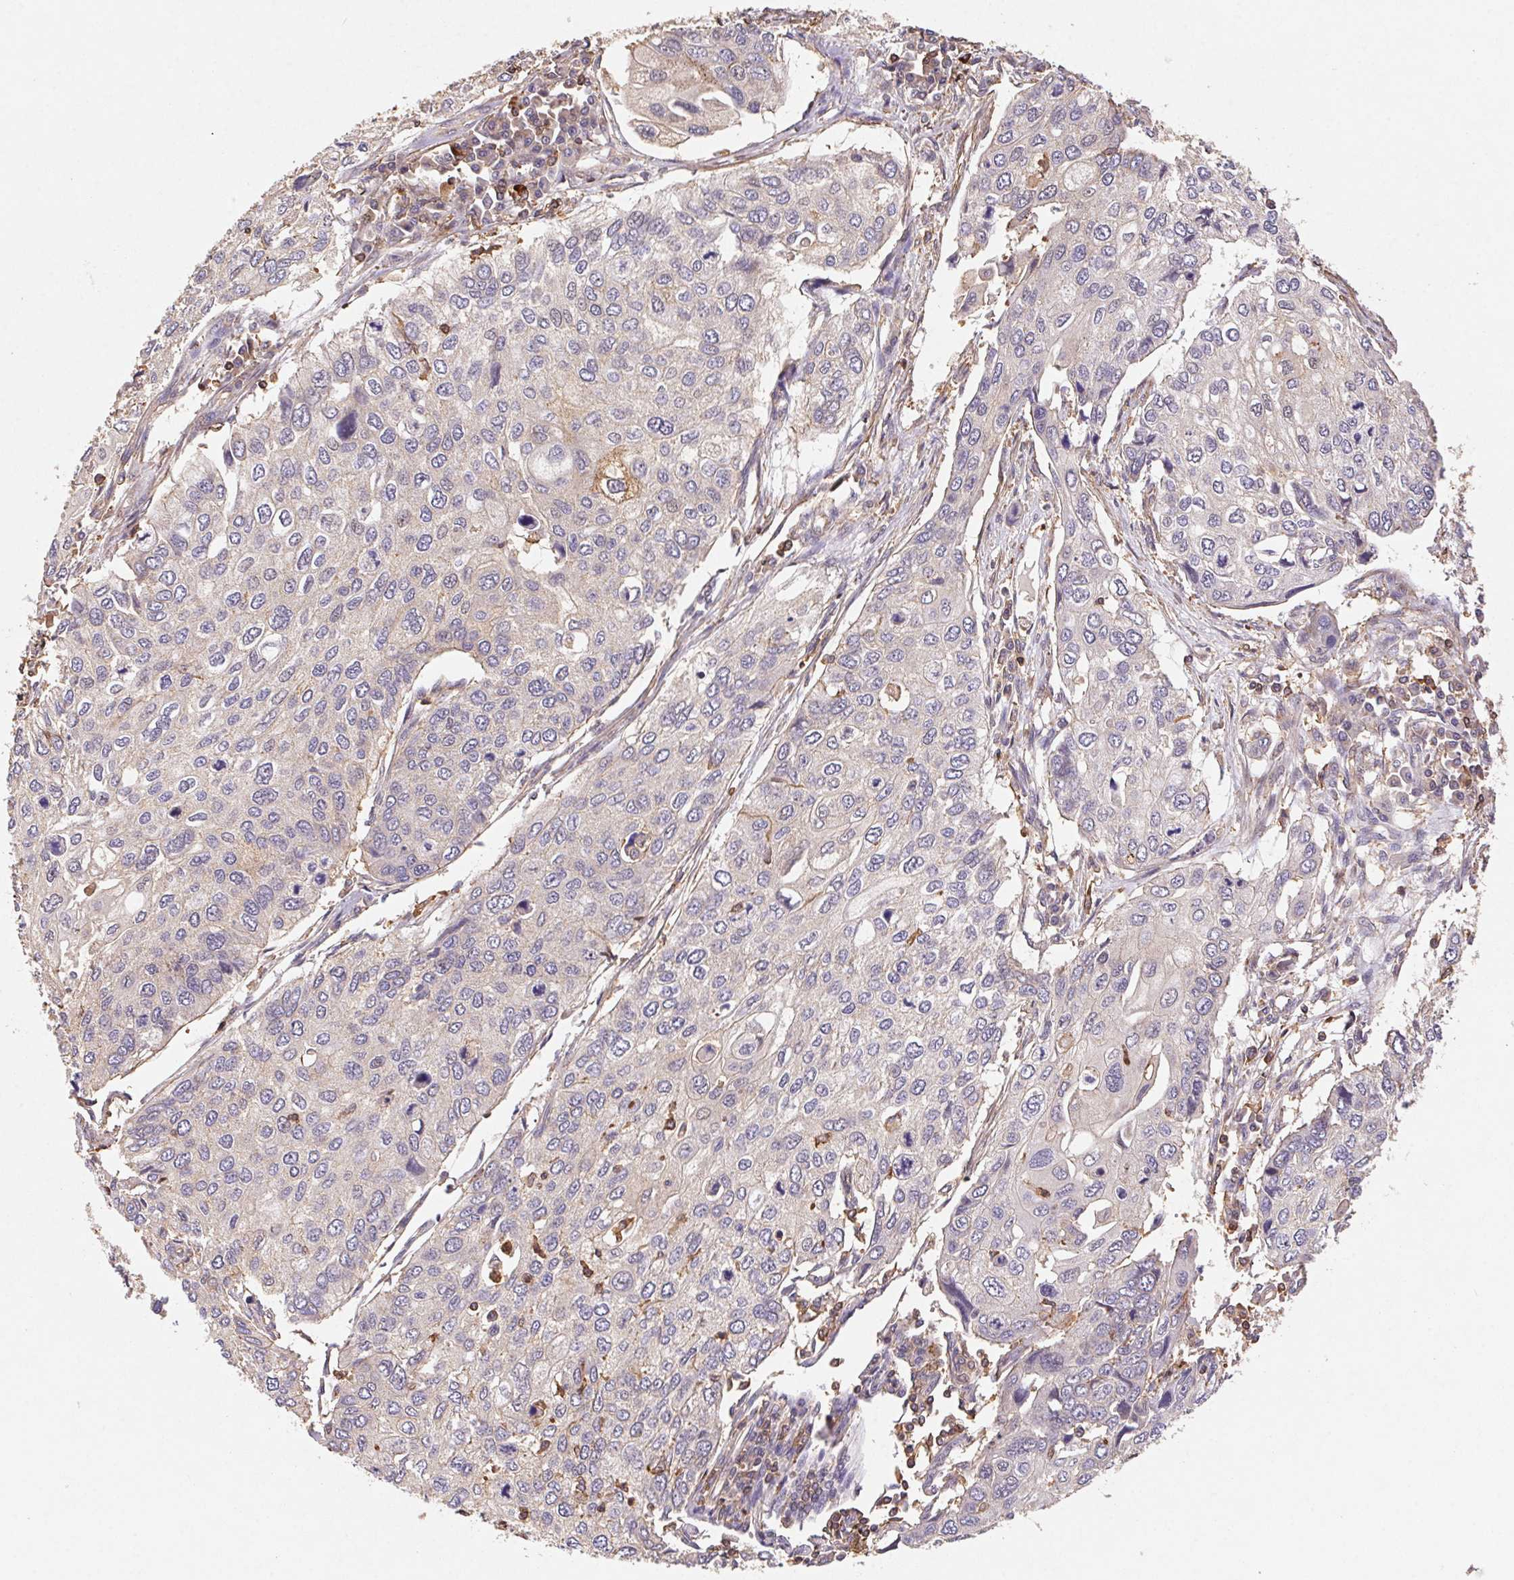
{"staining": {"intensity": "negative", "quantity": "none", "location": "none"}, "tissue": "lung cancer", "cell_type": "Tumor cells", "image_type": "cancer", "snomed": [{"axis": "morphology", "description": "Squamous cell carcinoma, NOS"}, {"axis": "morphology", "description": "Squamous cell carcinoma, metastatic, NOS"}, {"axis": "topography", "description": "Lung"}], "caption": "Tumor cells show no significant protein expression in lung squamous cell carcinoma. (DAB (3,3'-diaminobenzidine) immunohistochemistry (IHC) visualized using brightfield microscopy, high magnification).", "gene": "ATG10", "patient": {"sex": "male", "age": 63}}